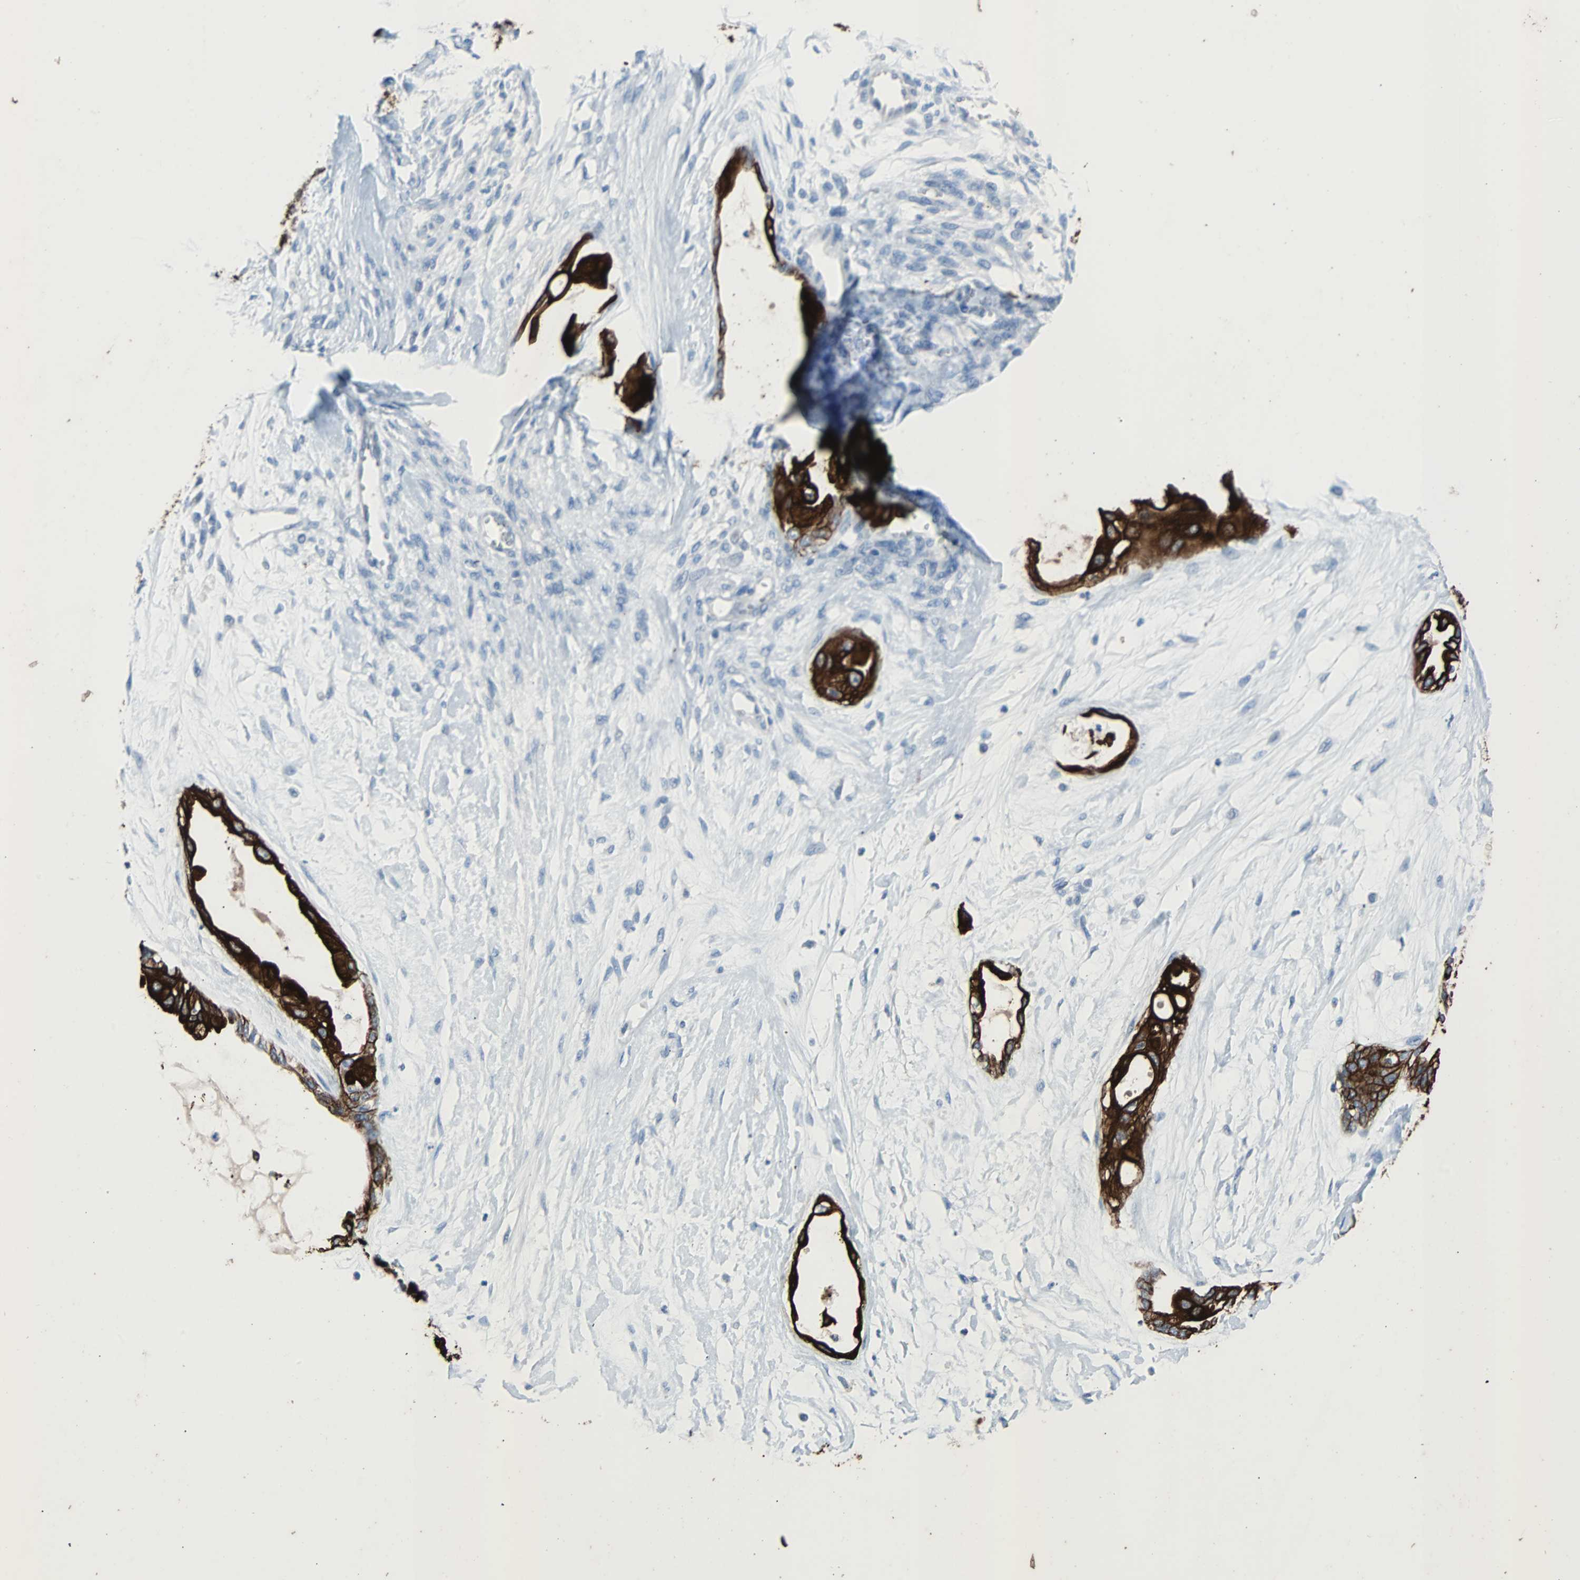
{"staining": {"intensity": "strong", "quantity": ">75%", "location": "cytoplasmic/membranous"}, "tissue": "ovarian cancer", "cell_type": "Tumor cells", "image_type": "cancer", "snomed": [{"axis": "morphology", "description": "Carcinoma, NOS"}, {"axis": "morphology", "description": "Carcinoma, endometroid"}, {"axis": "topography", "description": "Ovary"}], "caption": "Immunohistochemistry (IHC) image of neoplastic tissue: ovarian endometroid carcinoma stained using immunohistochemistry (IHC) shows high levels of strong protein expression localized specifically in the cytoplasmic/membranous of tumor cells, appearing as a cytoplasmic/membranous brown color.", "gene": "KRT7", "patient": {"sex": "female", "age": 50}}